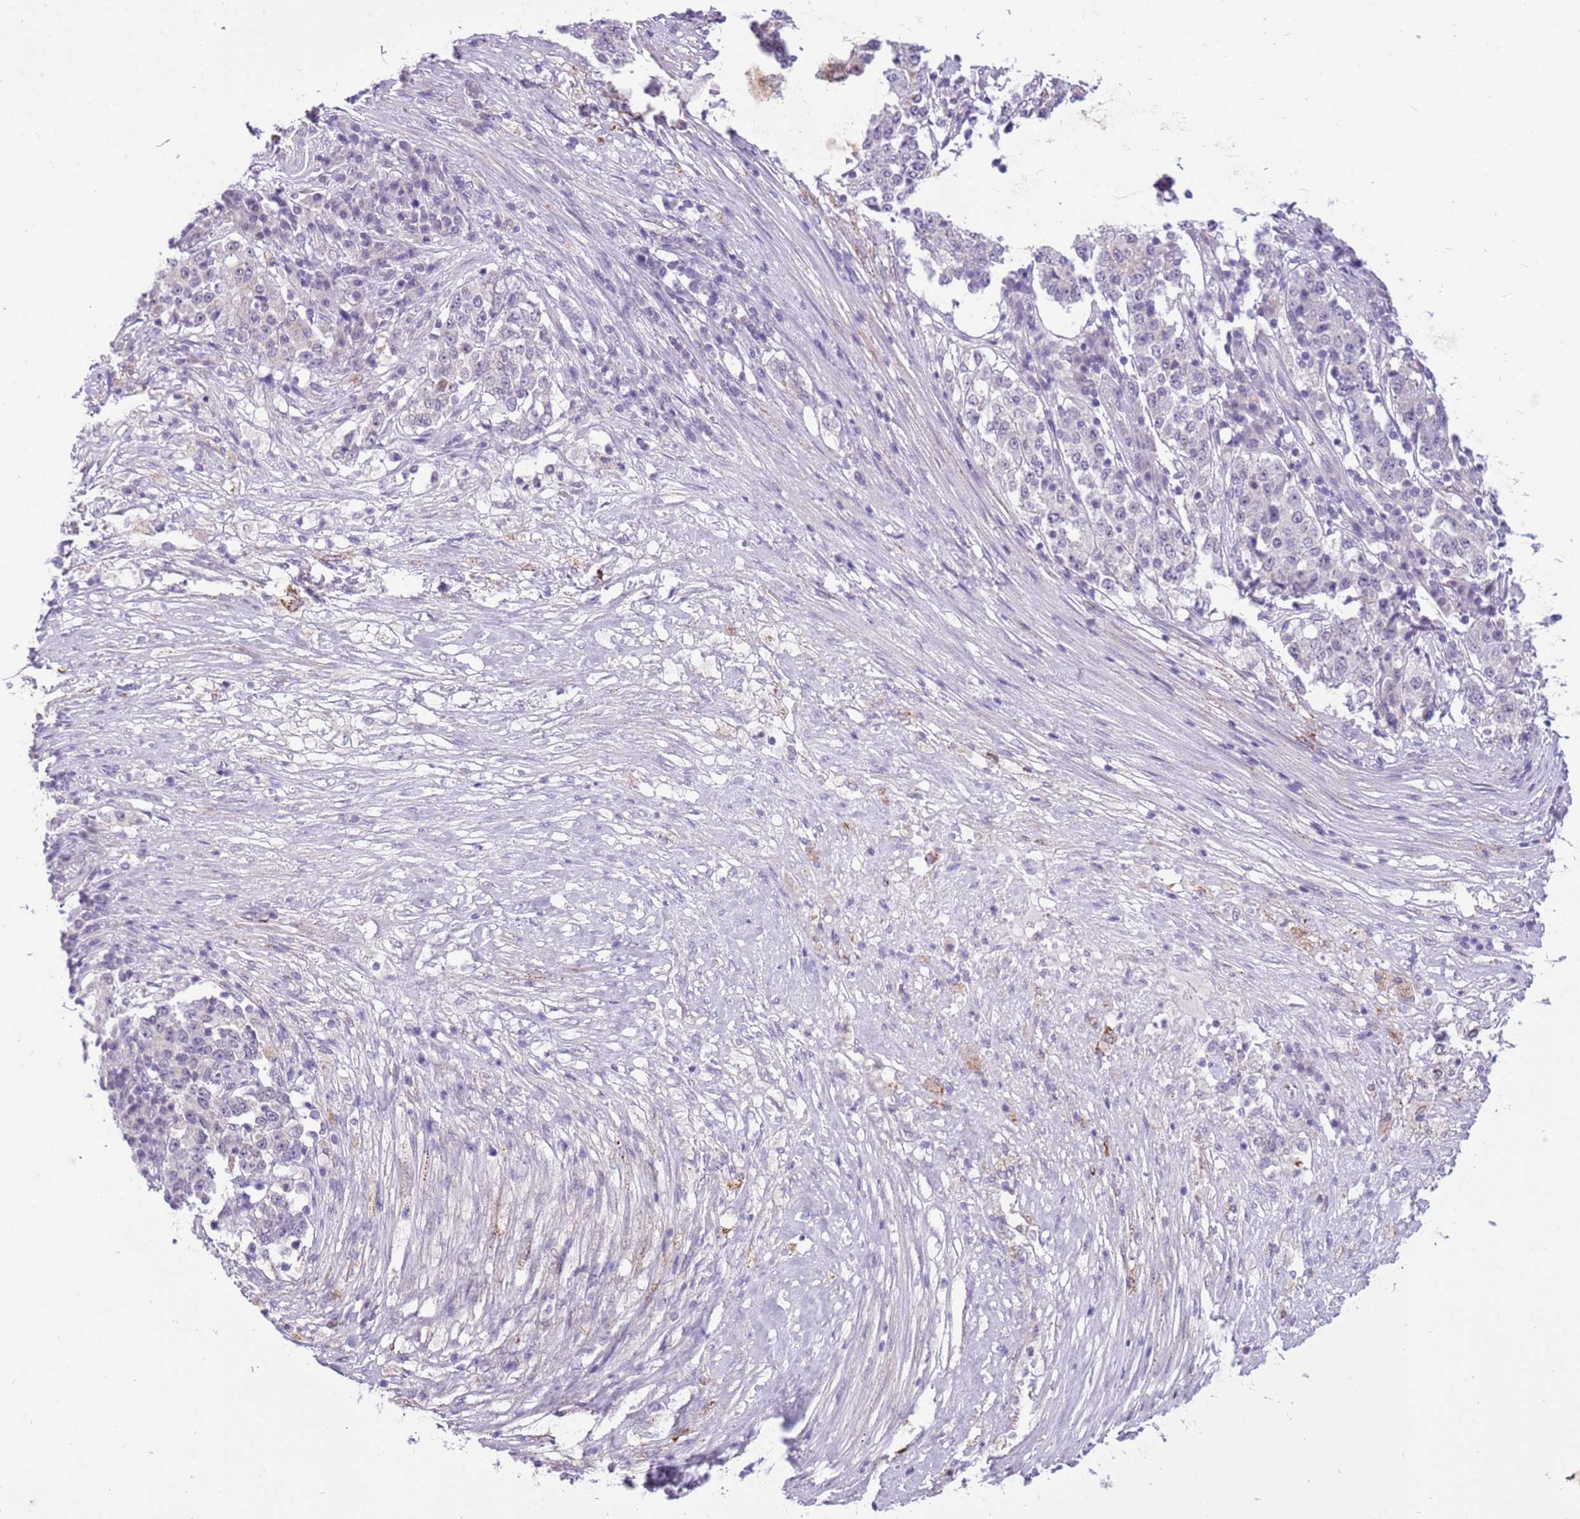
{"staining": {"intensity": "negative", "quantity": "none", "location": "none"}, "tissue": "stomach cancer", "cell_type": "Tumor cells", "image_type": "cancer", "snomed": [{"axis": "morphology", "description": "Adenocarcinoma, NOS"}, {"axis": "topography", "description": "Stomach"}], "caption": "This is an immunohistochemistry micrograph of stomach cancer. There is no staining in tumor cells.", "gene": "FAM120C", "patient": {"sex": "male", "age": 59}}